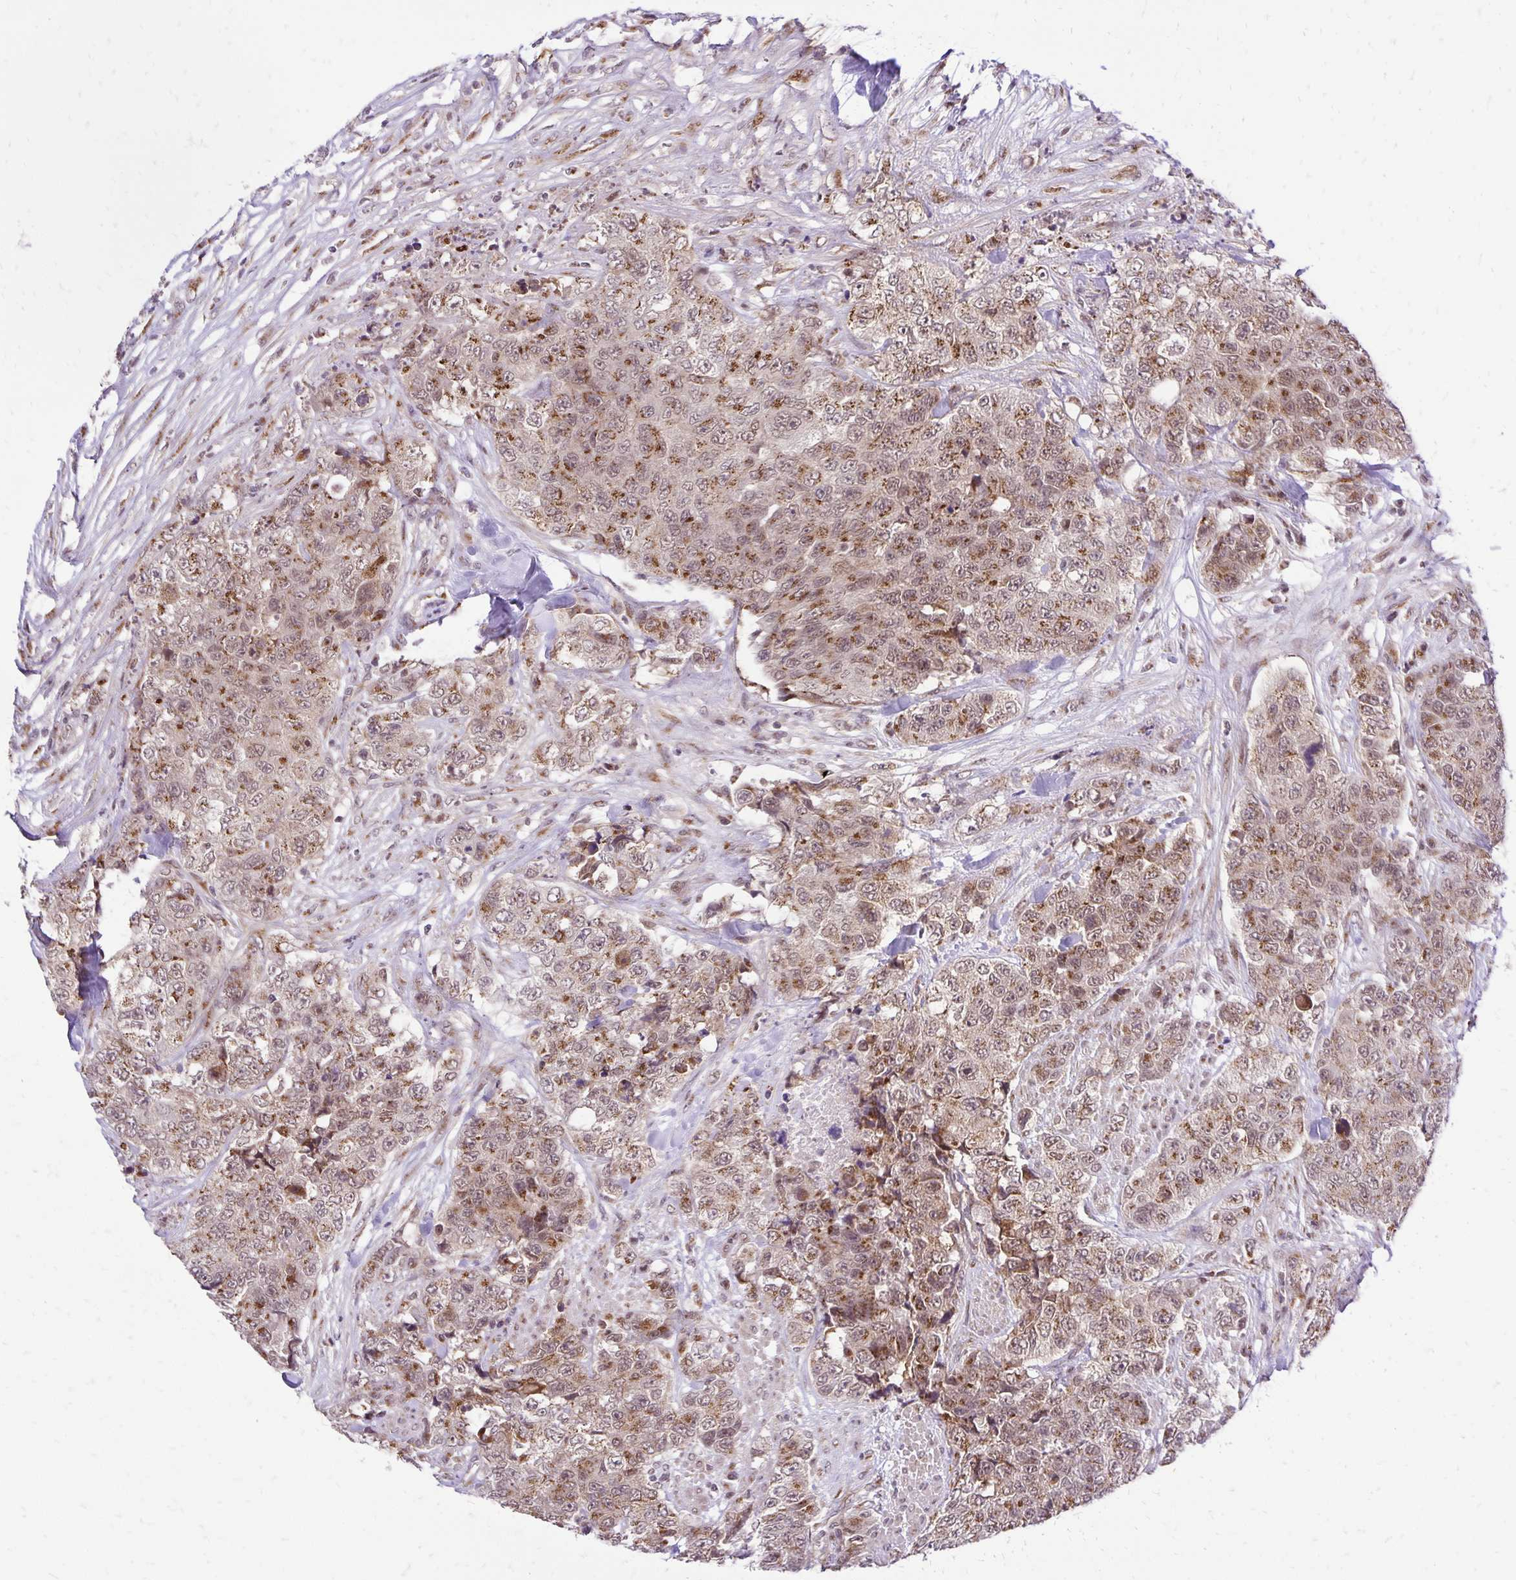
{"staining": {"intensity": "moderate", "quantity": ">75%", "location": "cytoplasmic/membranous"}, "tissue": "urothelial cancer", "cell_type": "Tumor cells", "image_type": "cancer", "snomed": [{"axis": "morphology", "description": "Urothelial carcinoma, High grade"}, {"axis": "topography", "description": "Urinary bladder"}], "caption": "About >75% of tumor cells in human high-grade urothelial carcinoma demonstrate moderate cytoplasmic/membranous protein staining as visualized by brown immunohistochemical staining.", "gene": "GOLGA5", "patient": {"sex": "female", "age": 78}}